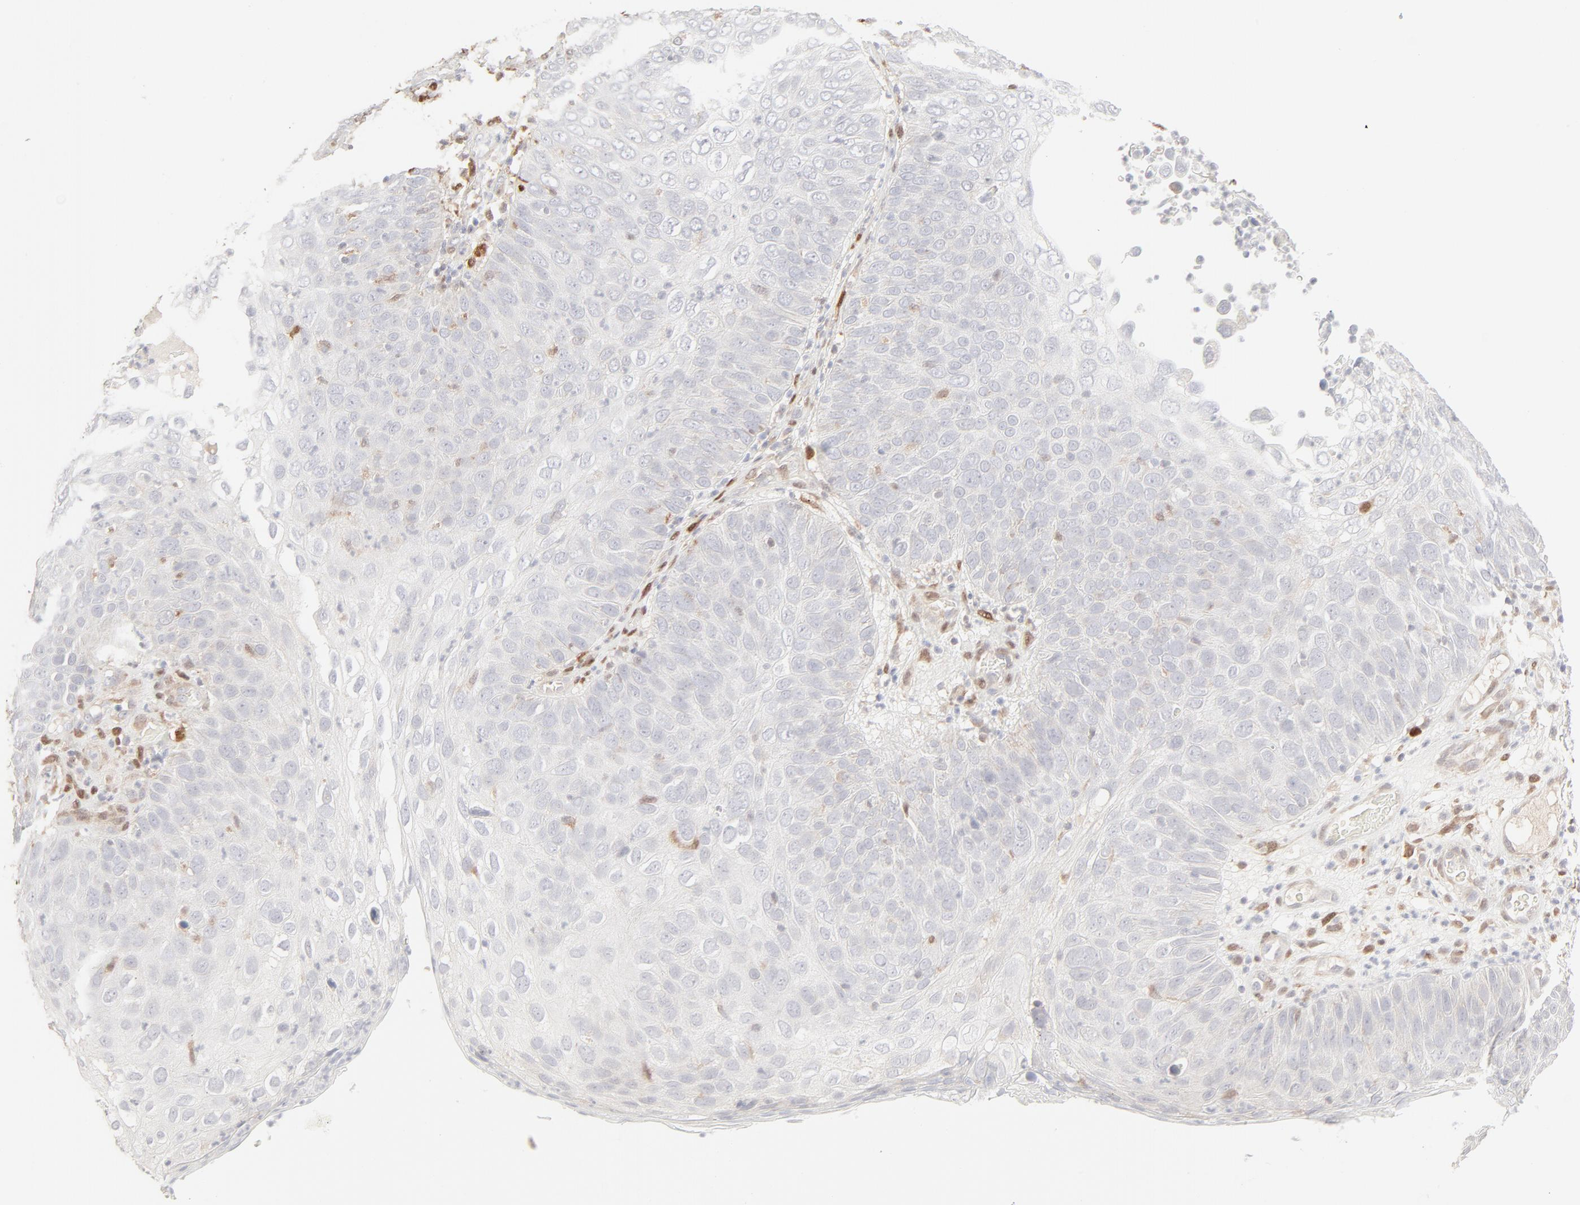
{"staining": {"intensity": "negative", "quantity": "none", "location": "none"}, "tissue": "skin cancer", "cell_type": "Tumor cells", "image_type": "cancer", "snomed": [{"axis": "morphology", "description": "Squamous cell carcinoma, NOS"}, {"axis": "topography", "description": "Skin"}], "caption": "Immunohistochemistry histopathology image of neoplastic tissue: human skin squamous cell carcinoma stained with DAB (3,3'-diaminobenzidine) shows no significant protein staining in tumor cells.", "gene": "LGALS2", "patient": {"sex": "male", "age": 87}}